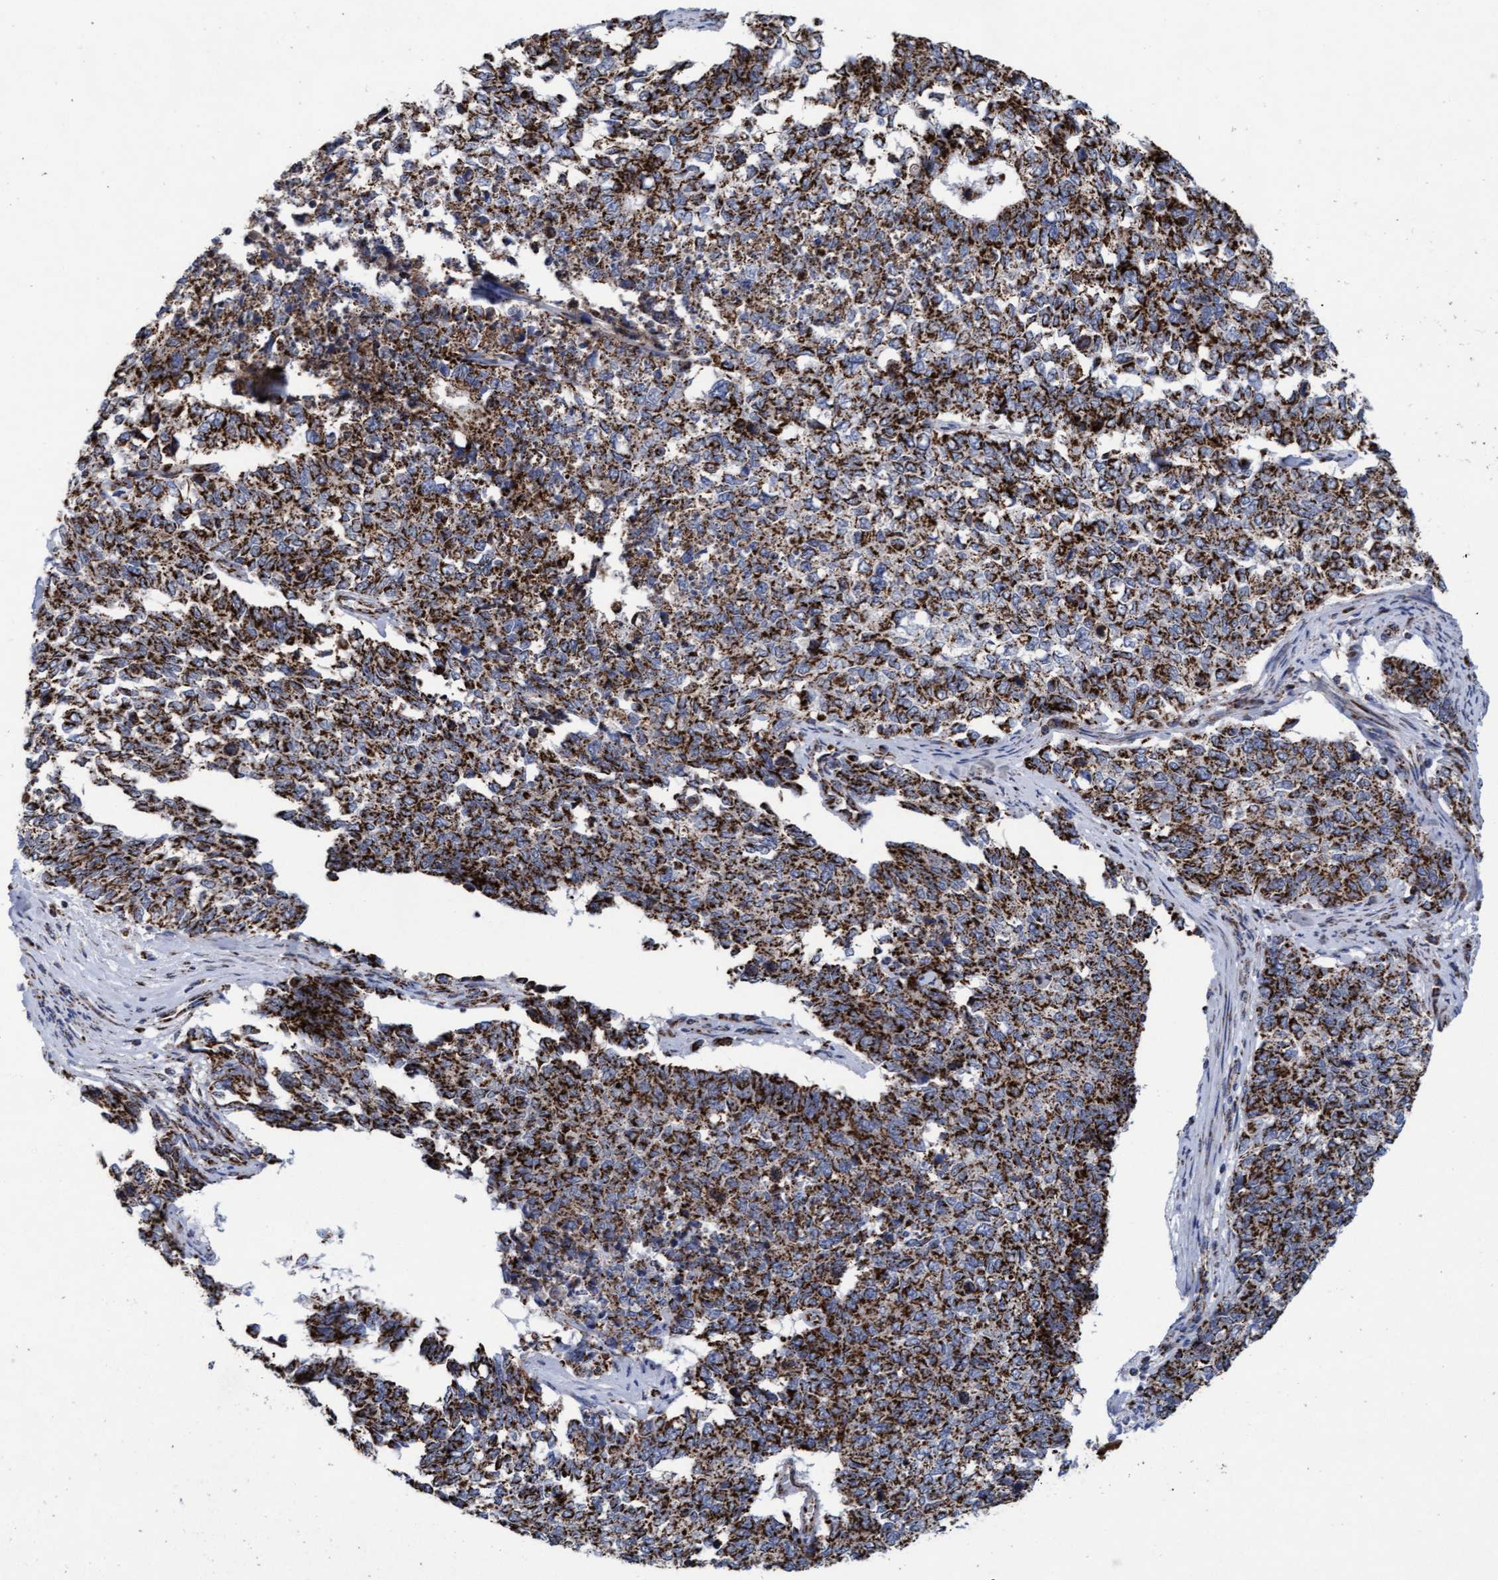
{"staining": {"intensity": "strong", "quantity": ">75%", "location": "cytoplasmic/membranous"}, "tissue": "cervical cancer", "cell_type": "Tumor cells", "image_type": "cancer", "snomed": [{"axis": "morphology", "description": "Squamous cell carcinoma, NOS"}, {"axis": "topography", "description": "Cervix"}], "caption": "There is high levels of strong cytoplasmic/membranous positivity in tumor cells of squamous cell carcinoma (cervical), as demonstrated by immunohistochemical staining (brown color).", "gene": "MRPL38", "patient": {"sex": "female", "age": 63}}